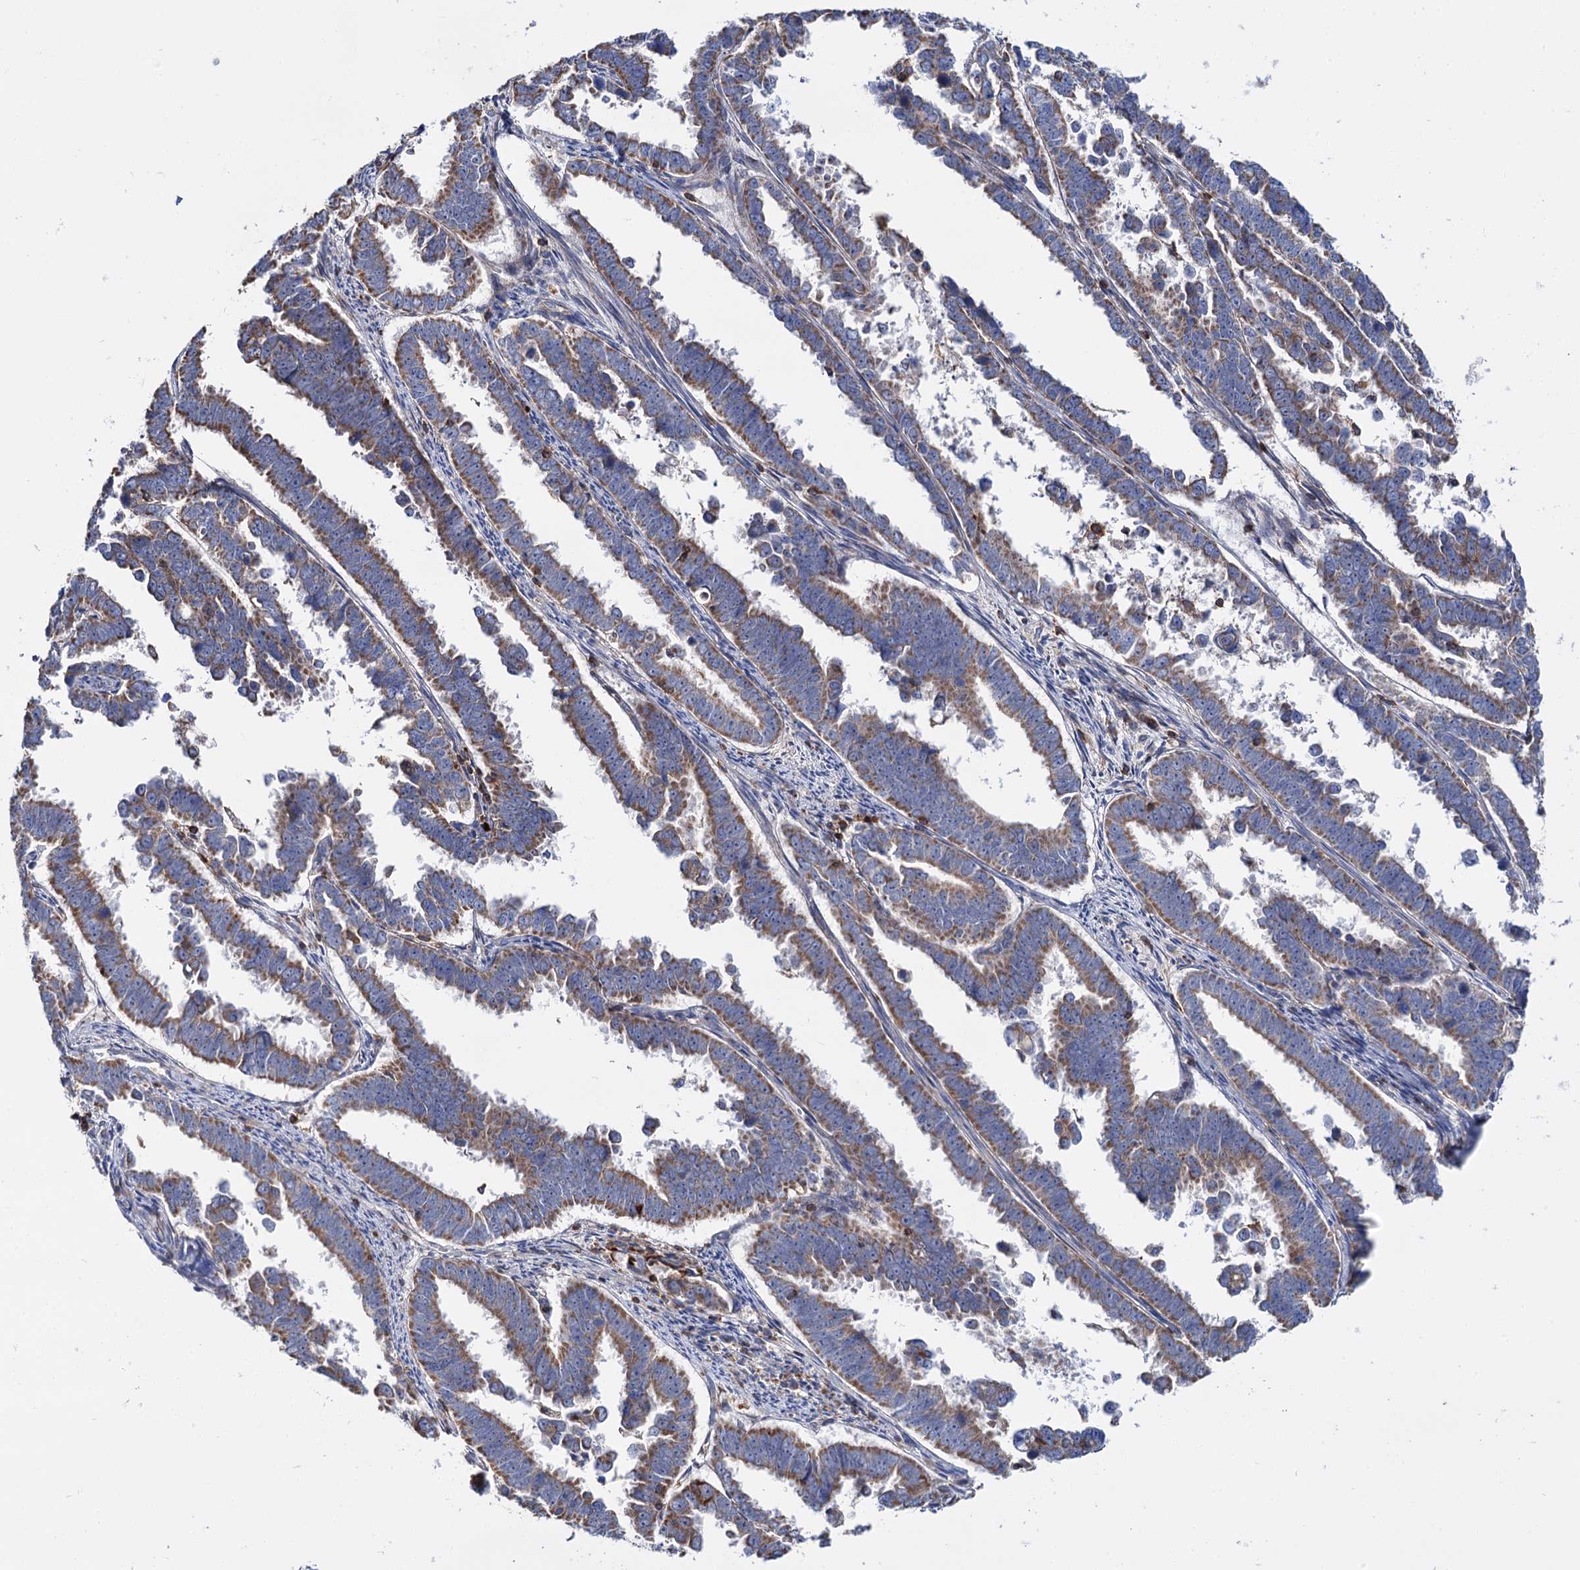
{"staining": {"intensity": "moderate", "quantity": ">75%", "location": "cytoplasmic/membranous"}, "tissue": "endometrial cancer", "cell_type": "Tumor cells", "image_type": "cancer", "snomed": [{"axis": "morphology", "description": "Adenocarcinoma, NOS"}, {"axis": "topography", "description": "Endometrium"}], "caption": "Protein analysis of endometrial adenocarcinoma tissue reveals moderate cytoplasmic/membranous staining in approximately >75% of tumor cells.", "gene": "UBASH3B", "patient": {"sex": "female", "age": 75}}